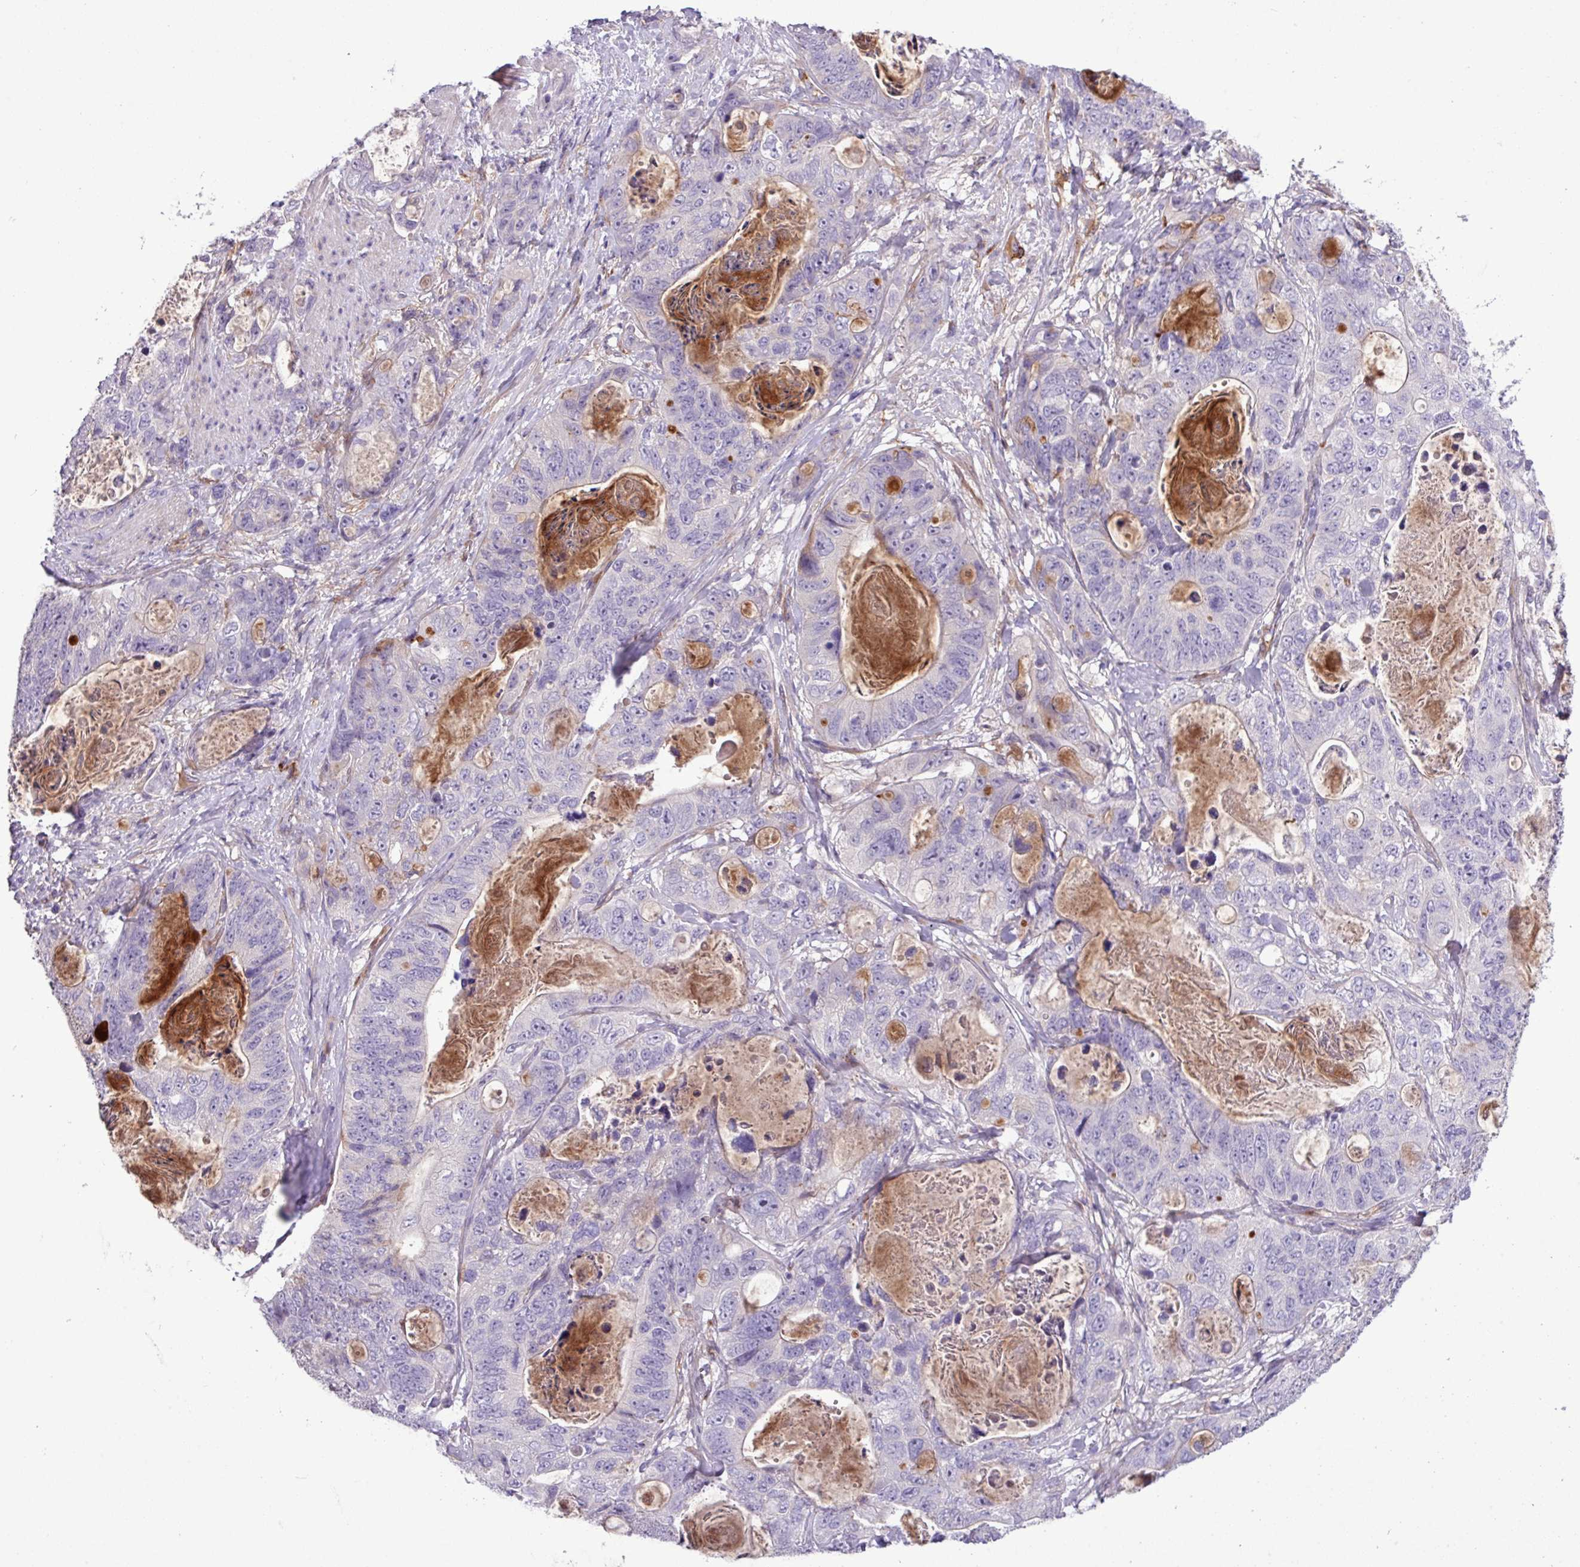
{"staining": {"intensity": "negative", "quantity": "none", "location": "none"}, "tissue": "stomach cancer", "cell_type": "Tumor cells", "image_type": "cancer", "snomed": [{"axis": "morphology", "description": "Normal tissue, NOS"}, {"axis": "morphology", "description": "Adenocarcinoma, NOS"}, {"axis": "topography", "description": "Stomach"}], "caption": "Human stomach cancer (adenocarcinoma) stained for a protein using immunohistochemistry (IHC) reveals no positivity in tumor cells.", "gene": "CD248", "patient": {"sex": "female", "age": 89}}